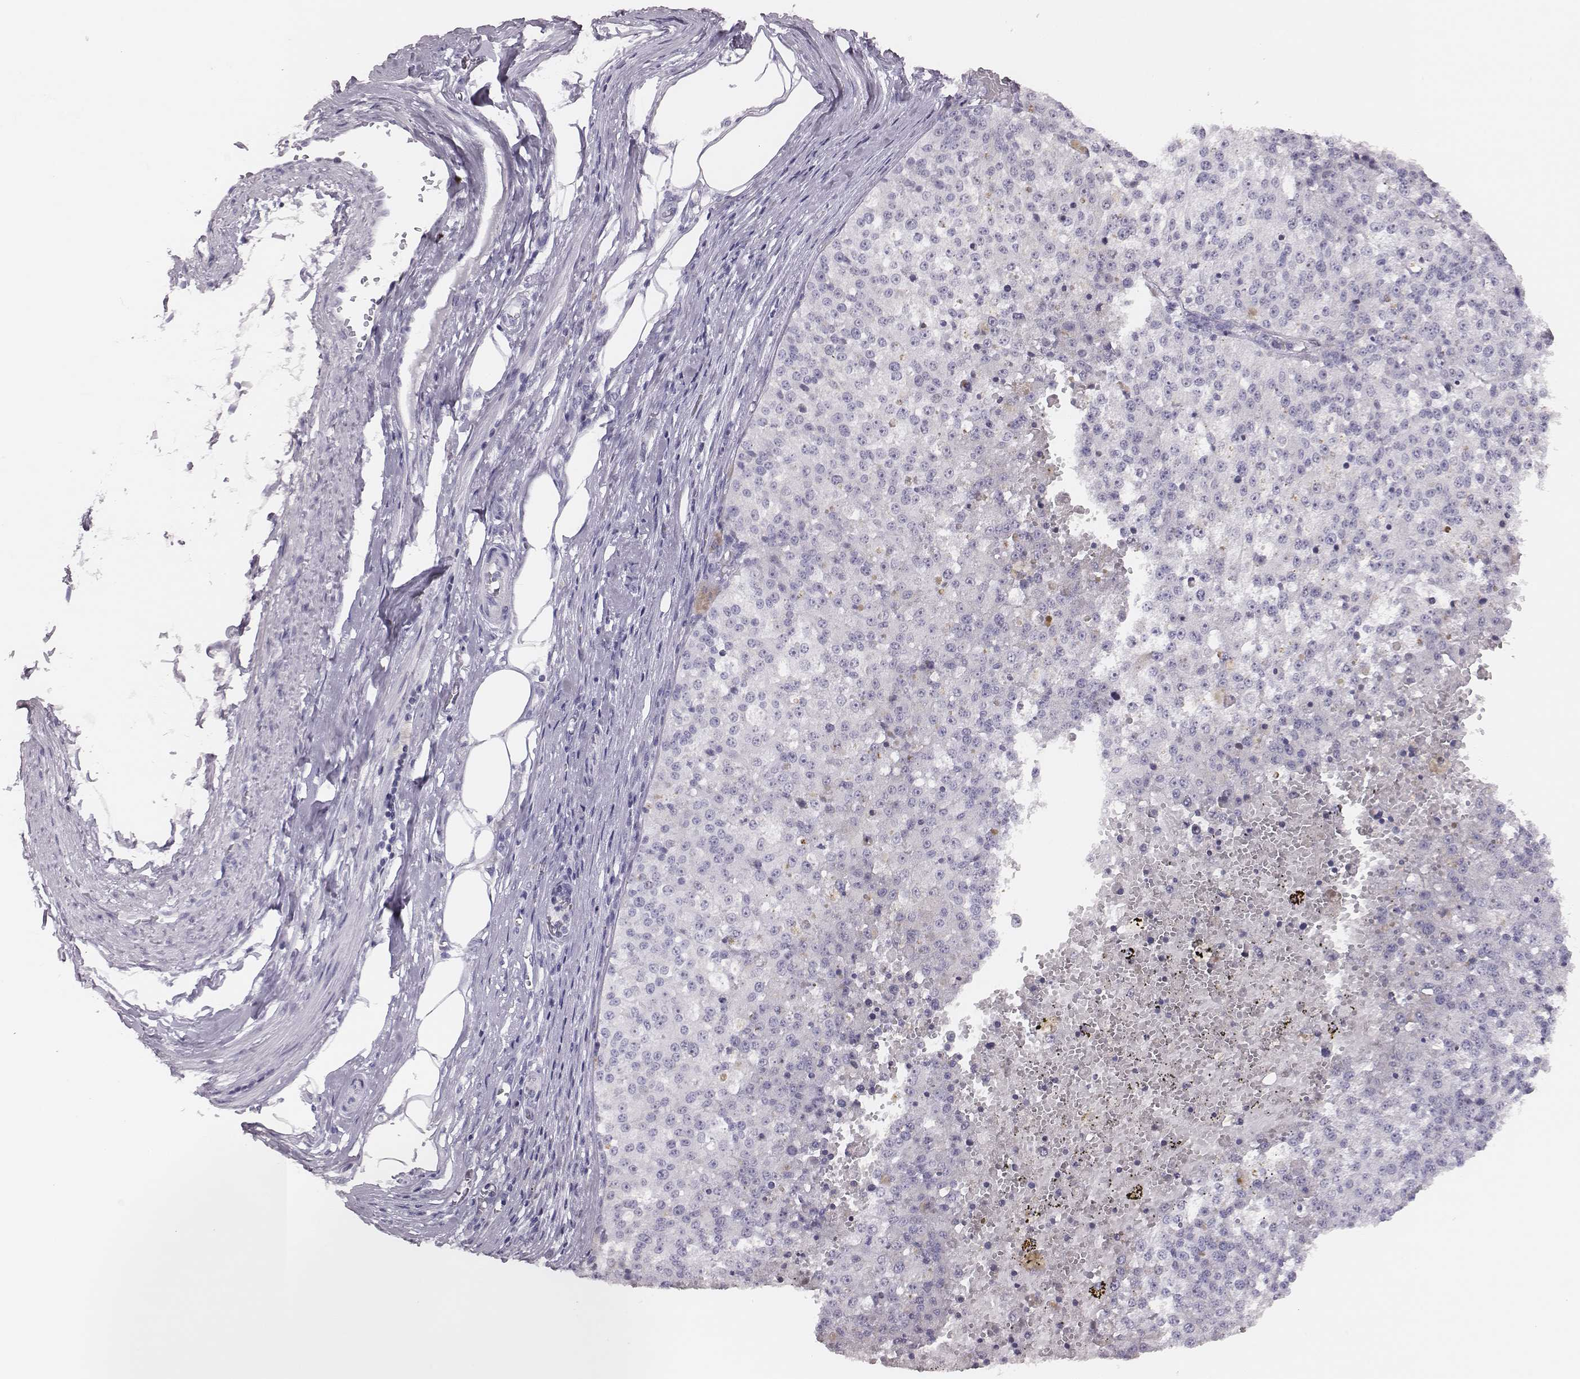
{"staining": {"intensity": "negative", "quantity": "none", "location": "none"}, "tissue": "melanoma", "cell_type": "Tumor cells", "image_type": "cancer", "snomed": [{"axis": "morphology", "description": "Malignant melanoma, Metastatic site"}, {"axis": "topography", "description": "Lymph node"}], "caption": "Immunohistochemical staining of human melanoma exhibits no significant positivity in tumor cells.", "gene": "H1-6", "patient": {"sex": "female", "age": 64}}